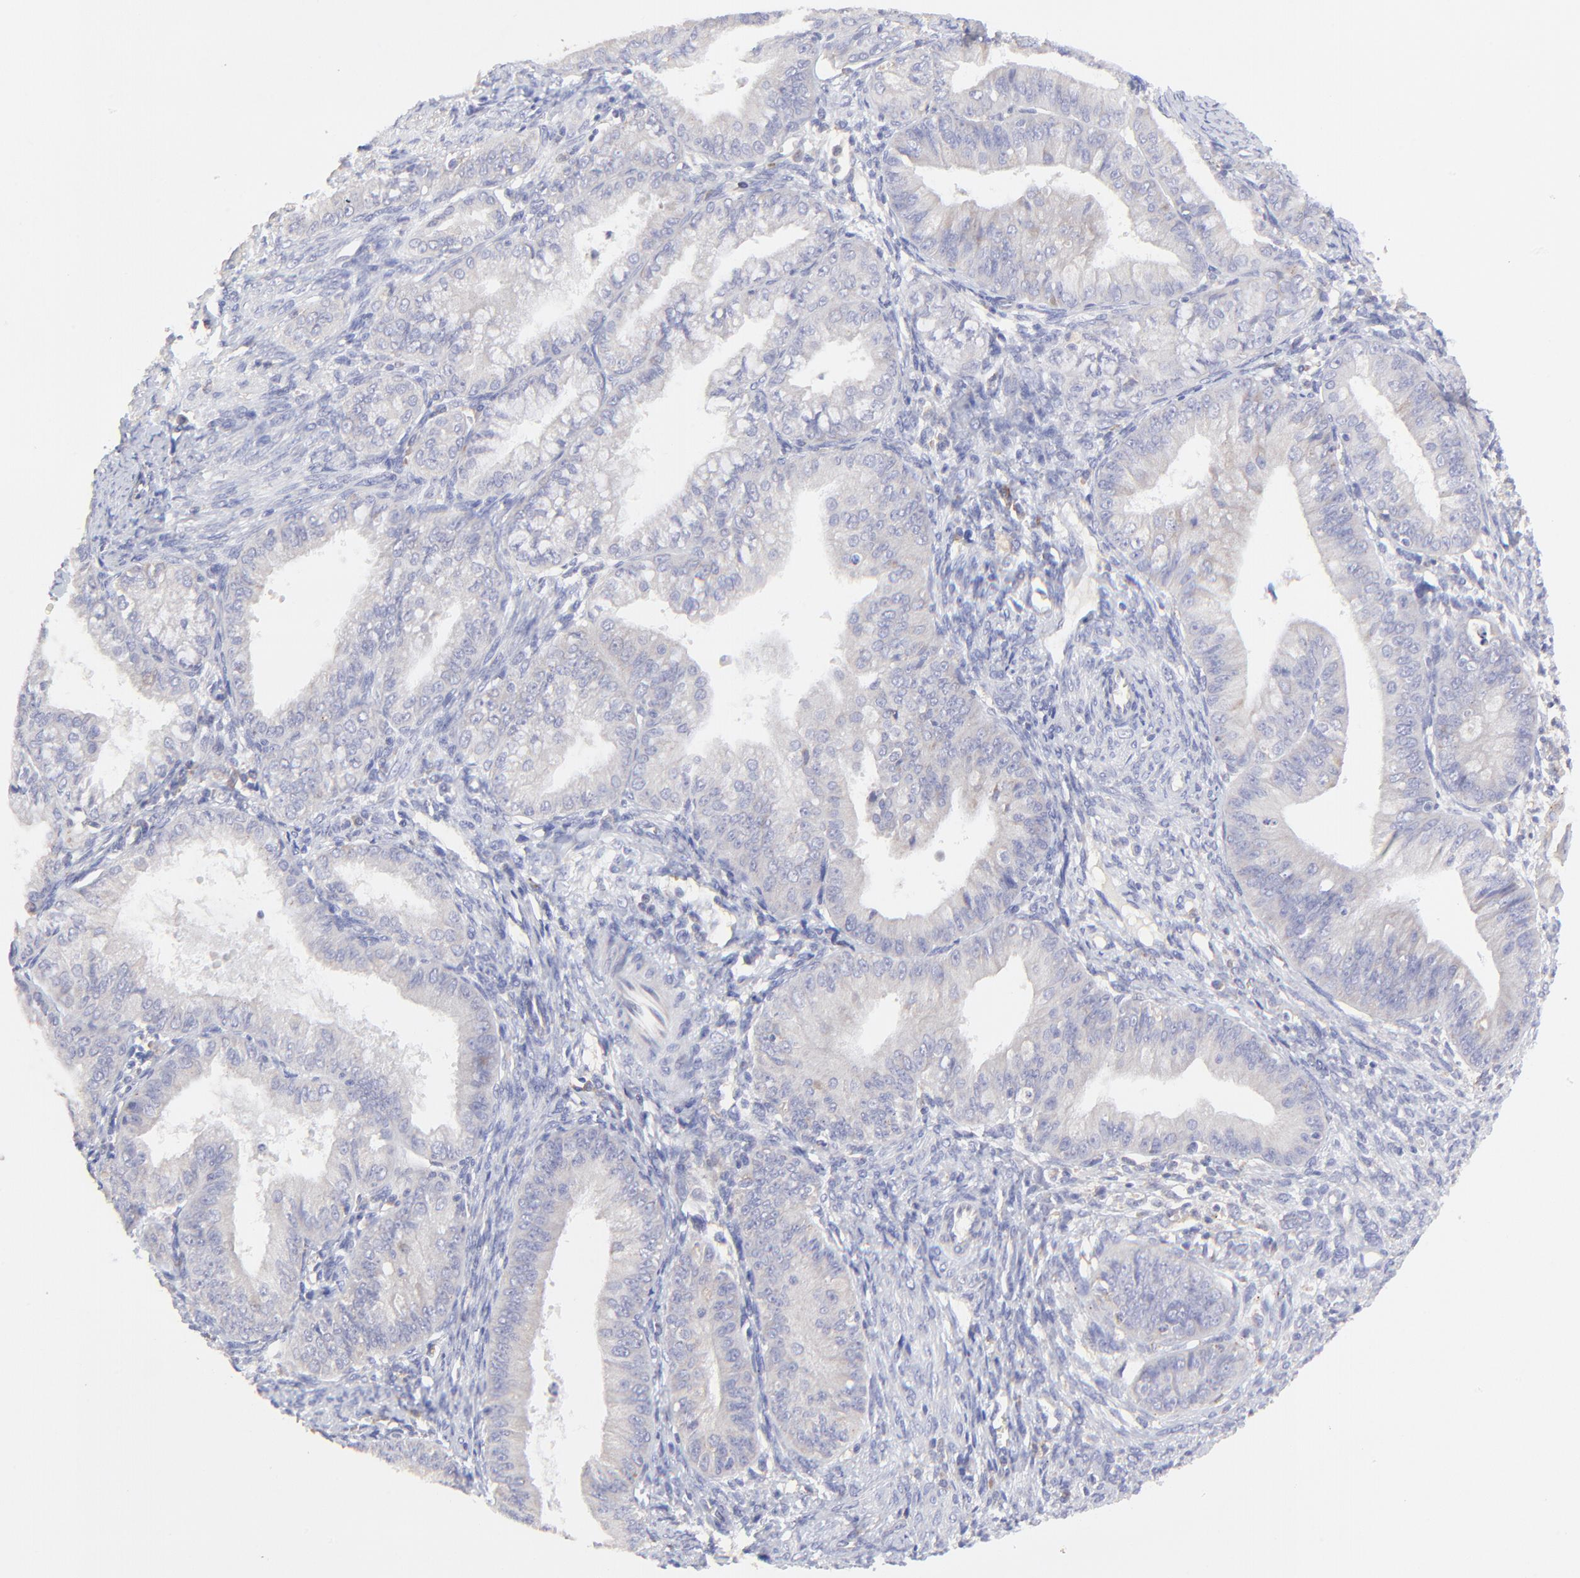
{"staining": {"intensity": "negative", "quantity": "none", "location": "none"}, "tissue": "endometrial cancer", "cell_type": "Tumor cells", "image_type": "cancer", "snomed": [{"axis": "morphology", "description": "Adenocarcinoma, NOS"}, {"axis": "topography", "description": "Endometrium"}], "caption": "IHC histopathology image of human adenocarcinoma (endometrial) stained for a protein (brown), which shows no positivity in tumor cells. (DAB immunohistochemistry, high magnification).", "gene": "LHFPL1", "patient": {"sex": "female", "age": 76}}